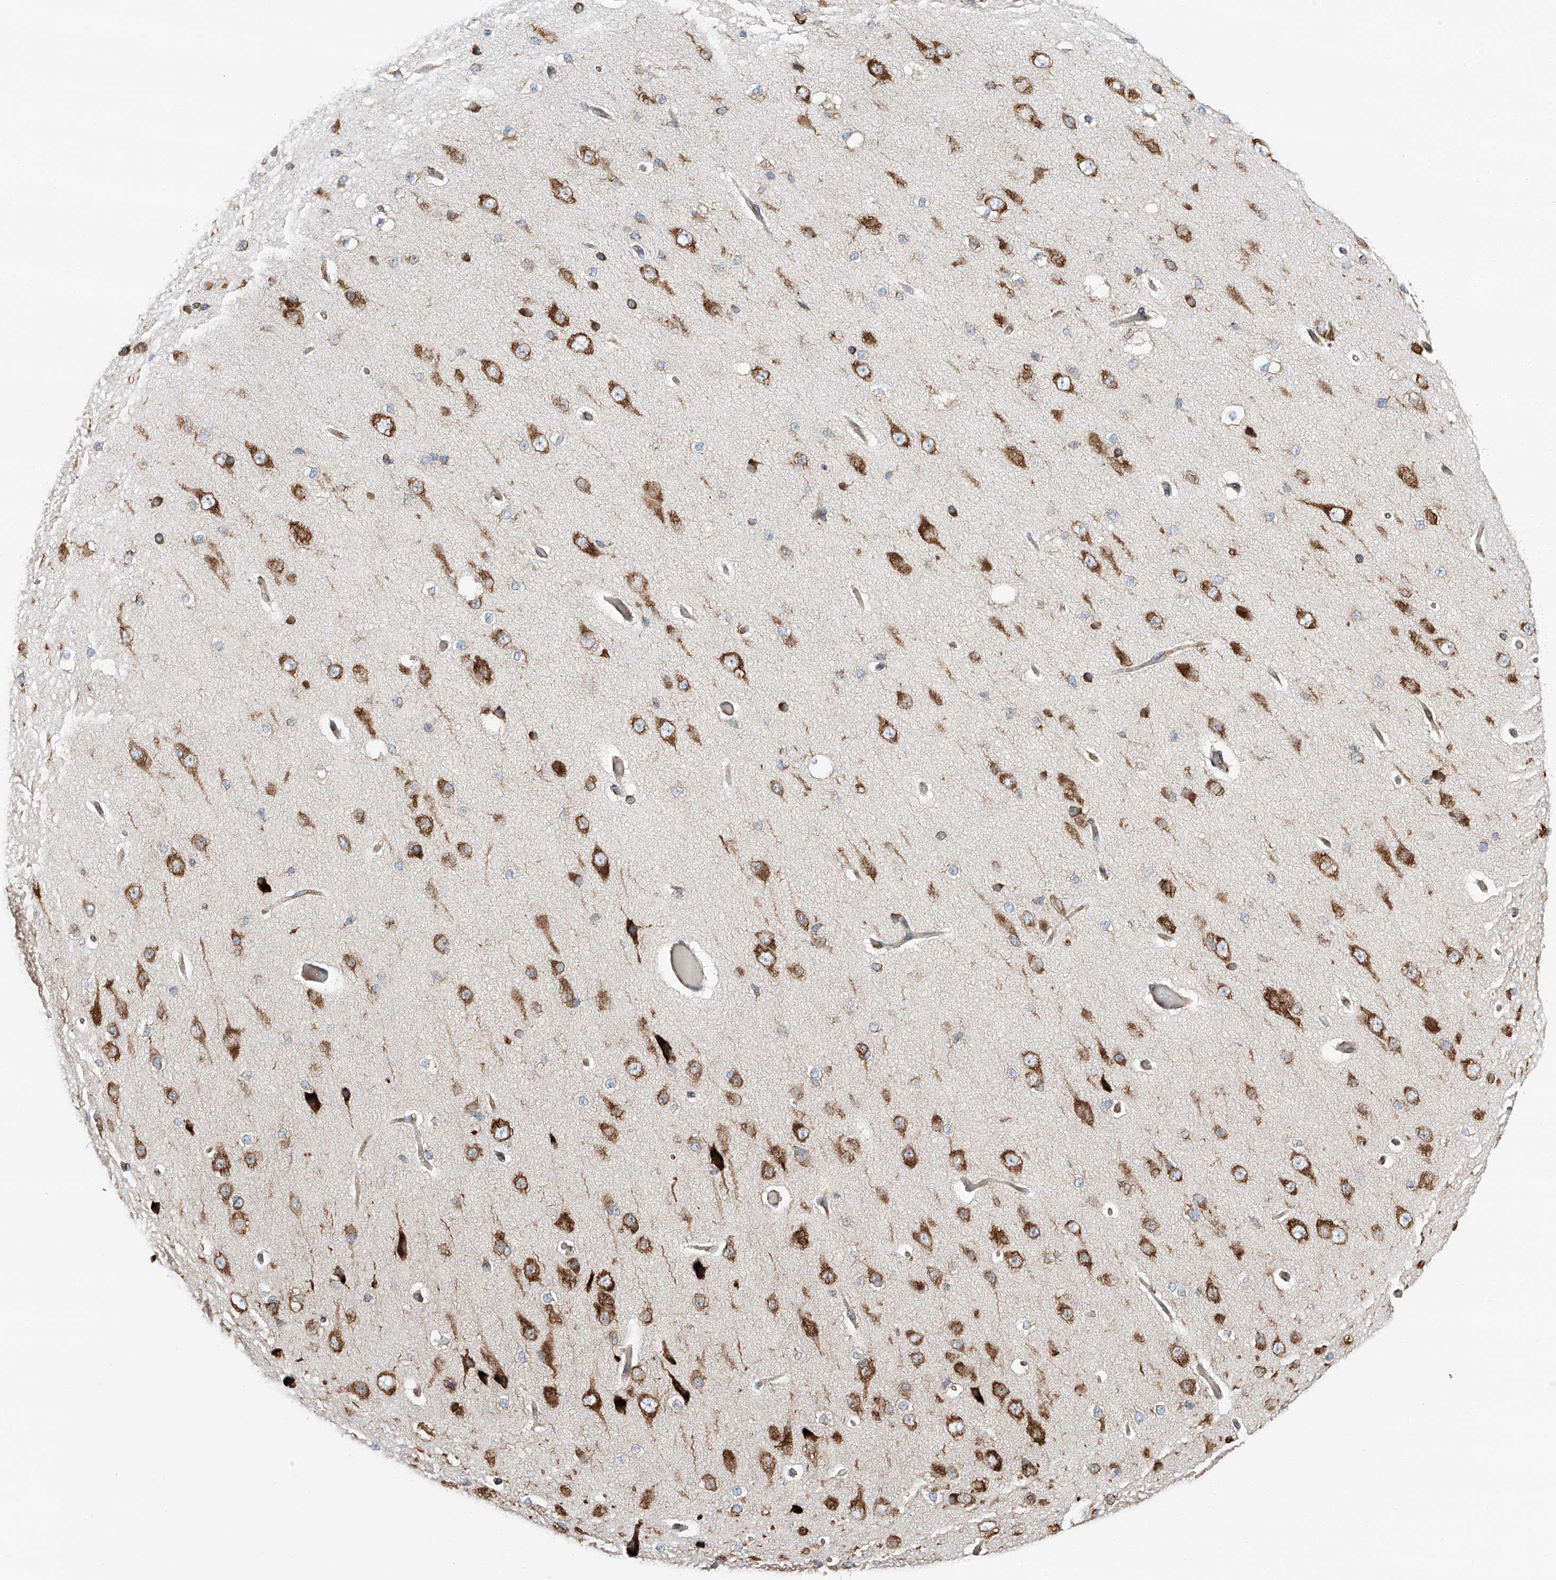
{"staining": {"intensity": "weak", "quantity": "<25%", "location": "cytoplasmic/membranous"}, "tissue": "cerebral cortex", "cell_type": "Endothelial cells", "image_type": "normal", "snomed": [{"axis": "morphology", "description": "Normal tissue, NOS"}, {"axis": "morphology", "description": "Developmental malformation"}, {"axis": "topography", "description": "Cerebral cortex"}], "caption": "Immunohistochemistry micrograph of benign cerebral cortex: human cerebral cortex stained with DAB displays no significant protein positivity in endothelial cells.", "gene": "ZC3H15", "patient": {"sex": "female", "age": 30}}